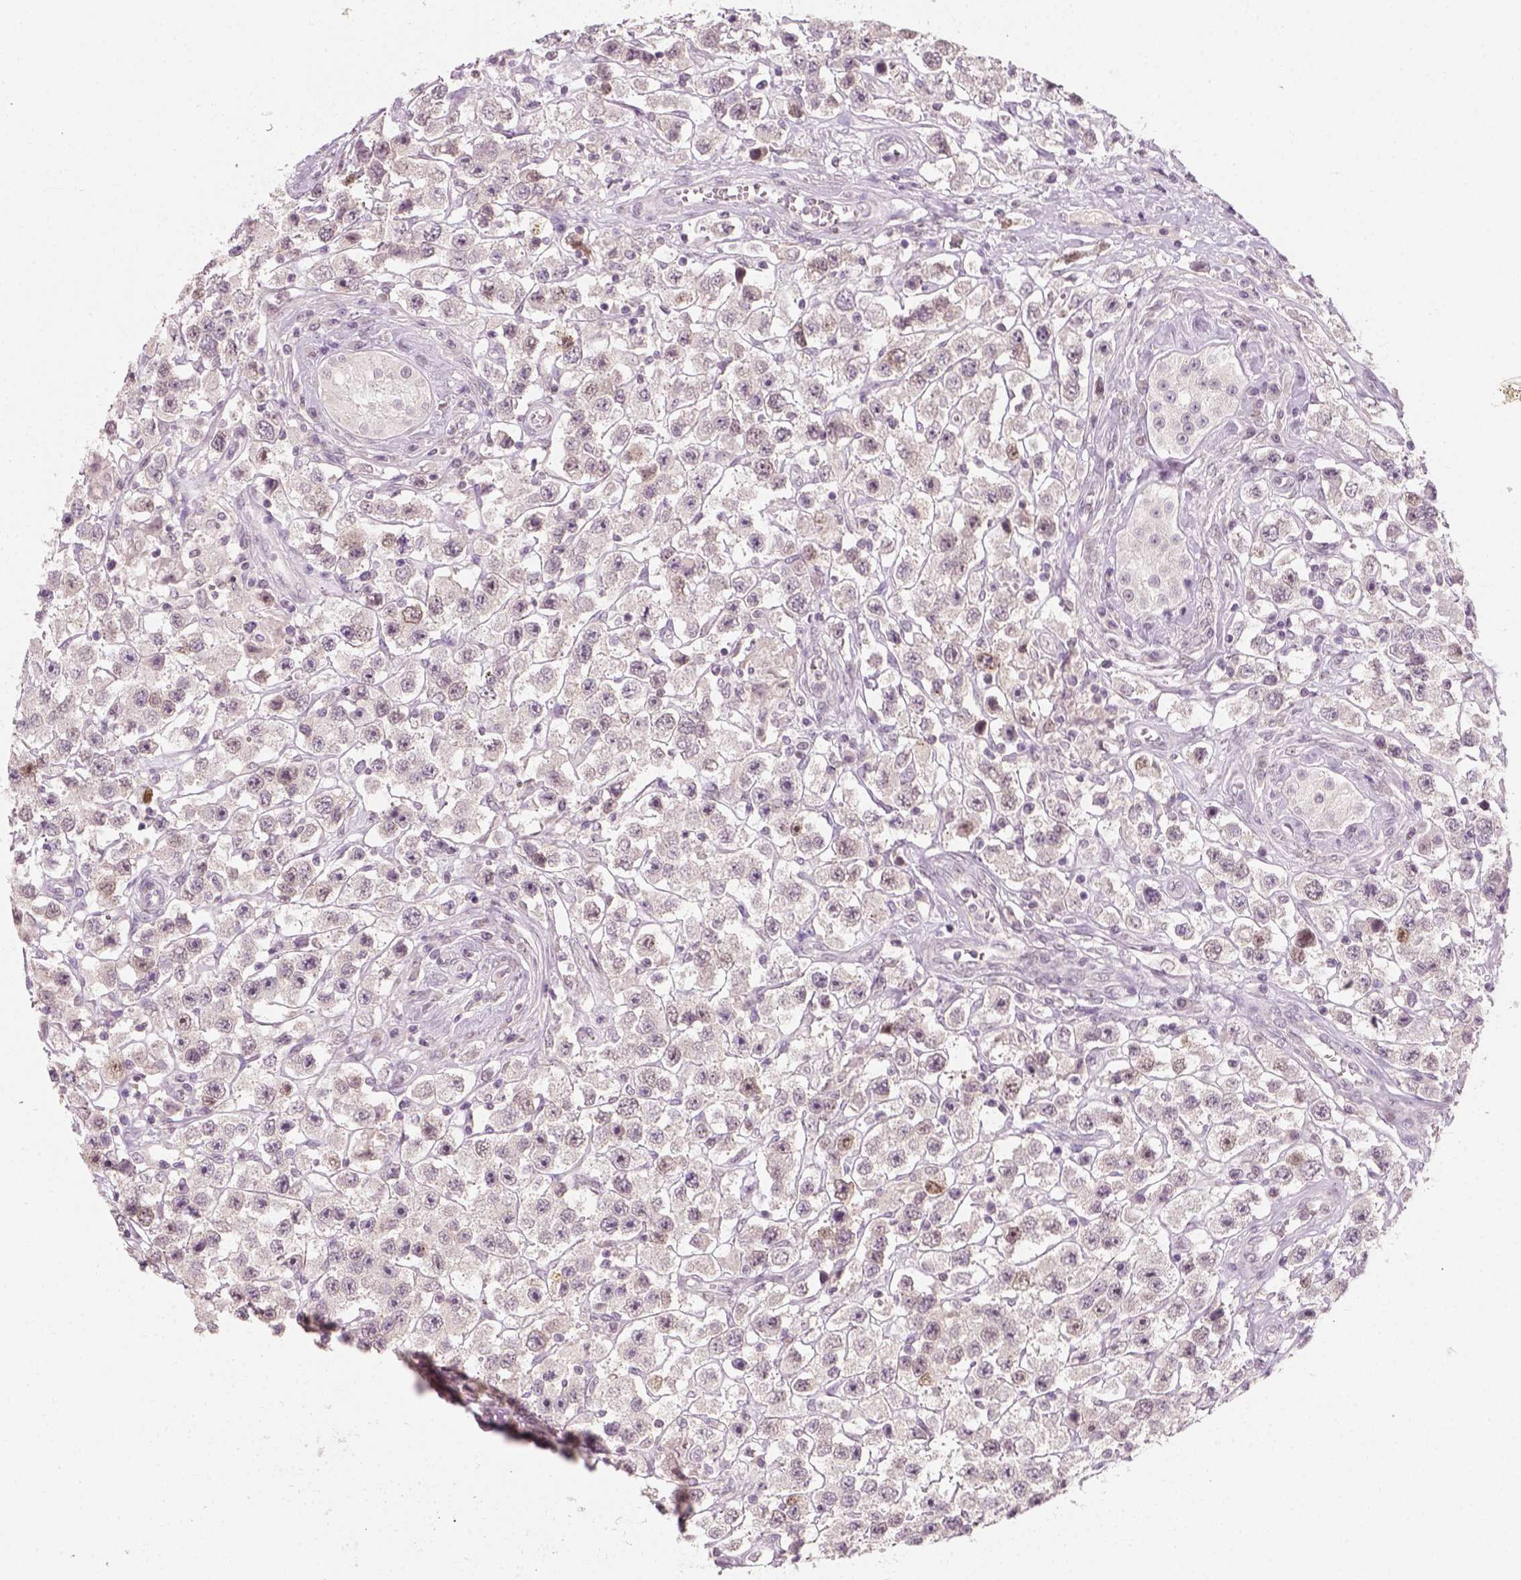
{"staining": {"intensity": "negative", "quantity": "none", "location": "none"}, "tissue": "testis cancer", "cell_type": "Tumor cells", "image_type": "cancer", "snomed": [{"axis": "morphology", "description": "Seminoma, NOS"}, {"axis": "topography", "description": "Testis"}], "caption": "A high-resolution photomicrograph shows immunohistochemistry staining of testis cancer, which exhibits no significant staining in tumor cells.", "gene": "TP53", "patient": {"sex": "male", "age": 45}}